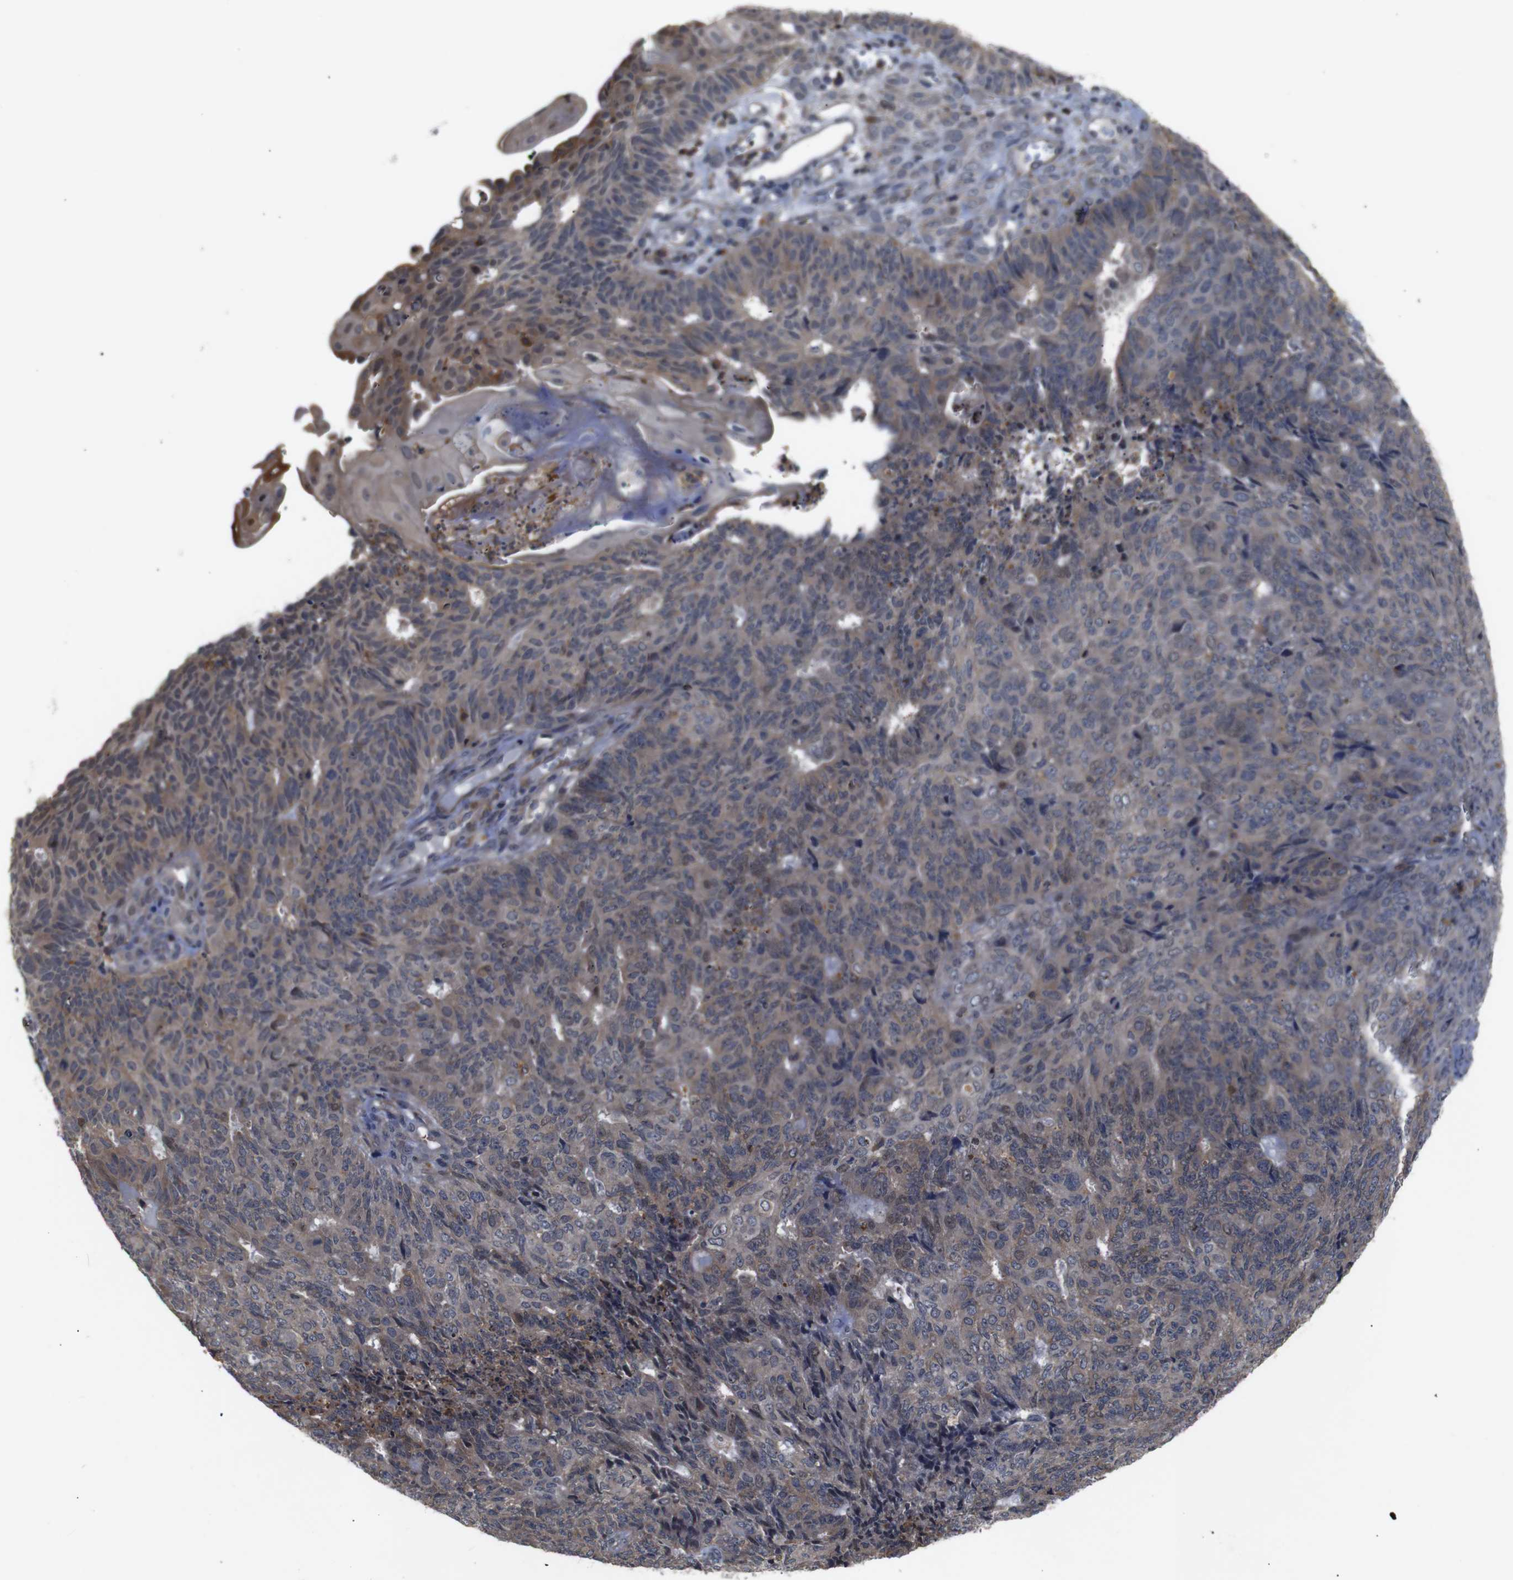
{"staining": {"intensity": "weak", "quantity": ">75%", "location": "cytoplasmic/membranous"}, "tissue": "endometrial cancer", "cell_type": "Tumor cells", "image_type": "cancer", "snomed": [{"axis": "morphology", "description": "Adenocarcinoma, NOS"}, {"axis": "topography", "description": "Endometrium"}], "caption": "A brown stain labels weak cytoplasmic/membranous positivity of a protein in human endometrial cancer (adenocarcinoma) tumor cells.", "gene": "BRWD3", "patient": {"sex": "female", "age": 32}}